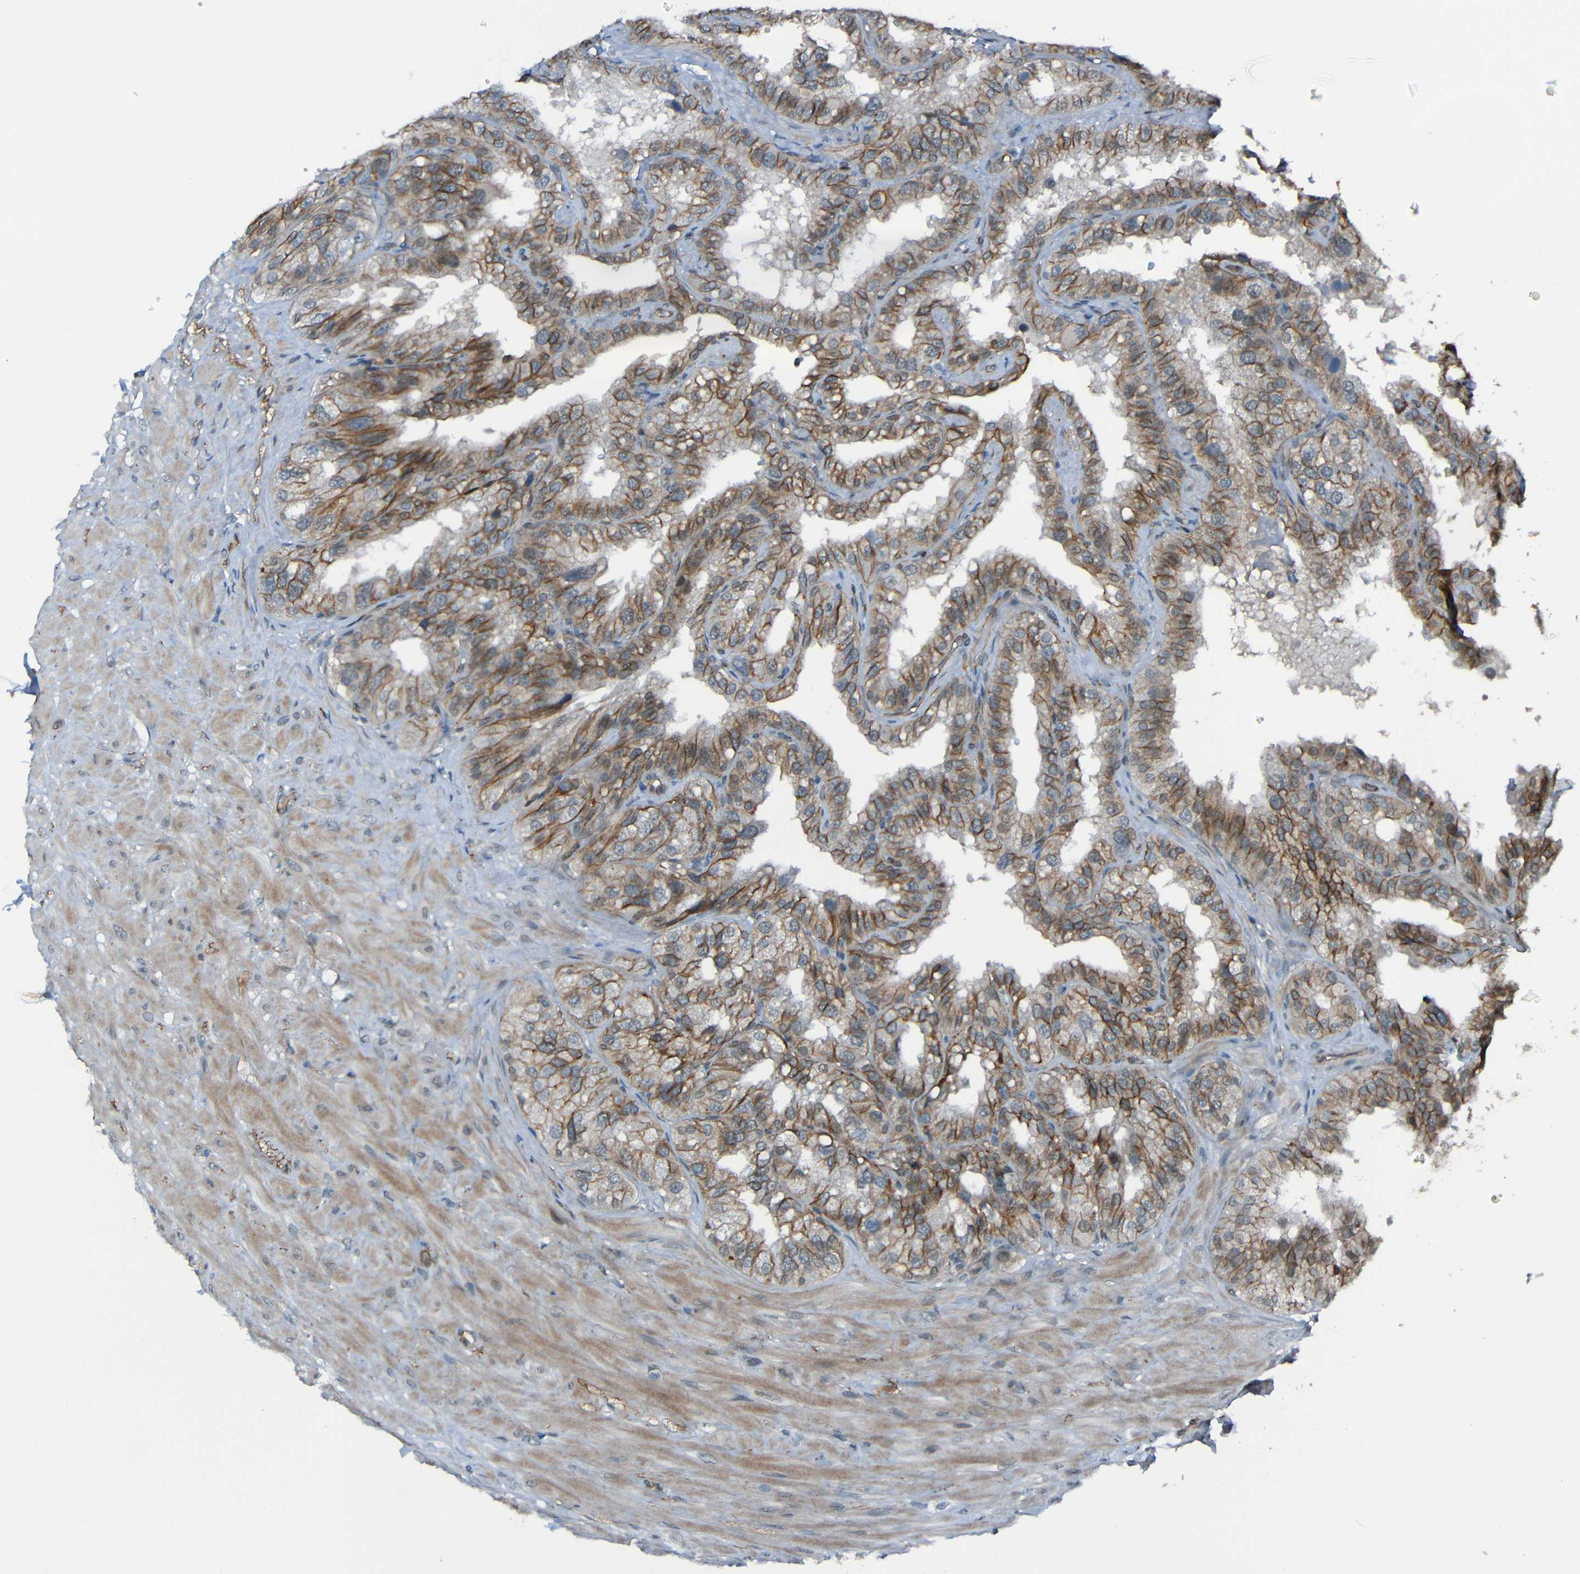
{"staining": {"intensity": "moderate", "quantity": ">75%", "location": "cytoplasmic/membranous"}, "tissue": "seminal vesicle", "cell_type": "Glandular cells", "image_type": "normal", "snomed": [{"axis": "morphology", "description": "Normal tissue, NOS"}, {"axis": "topography", "description": "Seminal veicle"}], "caption": "Immunohistochemical staining of benign human seminal vesicle displays medium levels of moderate cytoplasmic/membranous positivity in approximately >75% of glandular cells.", "gene": "LGR5", "patient": {"sex": "male", "age": 68}}